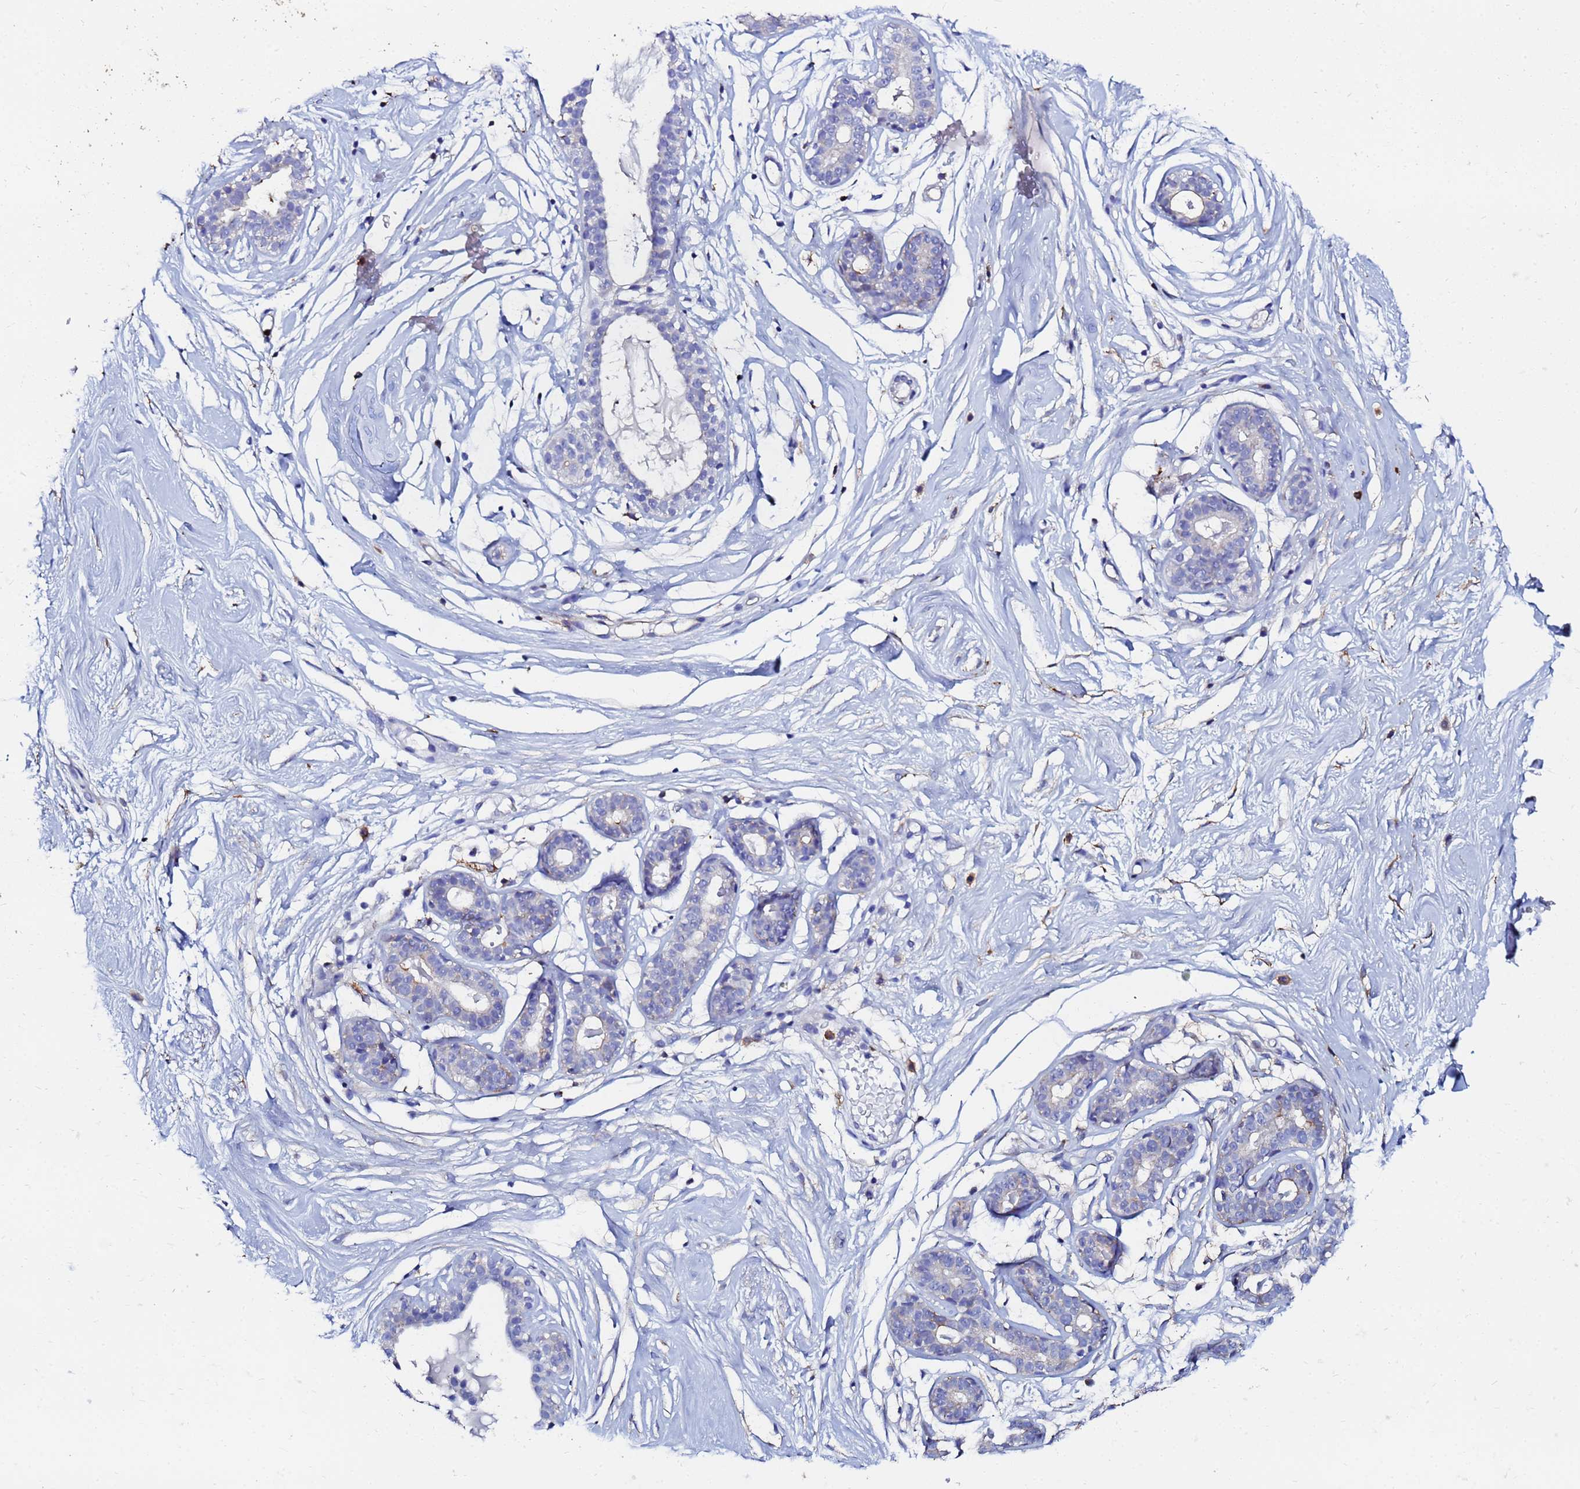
{"staining": {"intensity": "negative", "quantity": "none", "location": "none"}, "tissue": "breast", "cell_type": "Adipocytes", "image_type": "normal", "snomed": [{"axis": "morphology", "description": "Normal tissue, NOS"}, {"axis": "morphology", "description": "Adenoma, NOS"}, {"axis": "topography", "description": "Breast"}], "caption": "A histopathology image of human breast is negative for staining in adipocytes. The staining is performed using DAB brown chromogen with nuclei counter-stained in using hematoxylin.", "gene": "BASP1", "patient": {"sex": "female", "age": 23}}